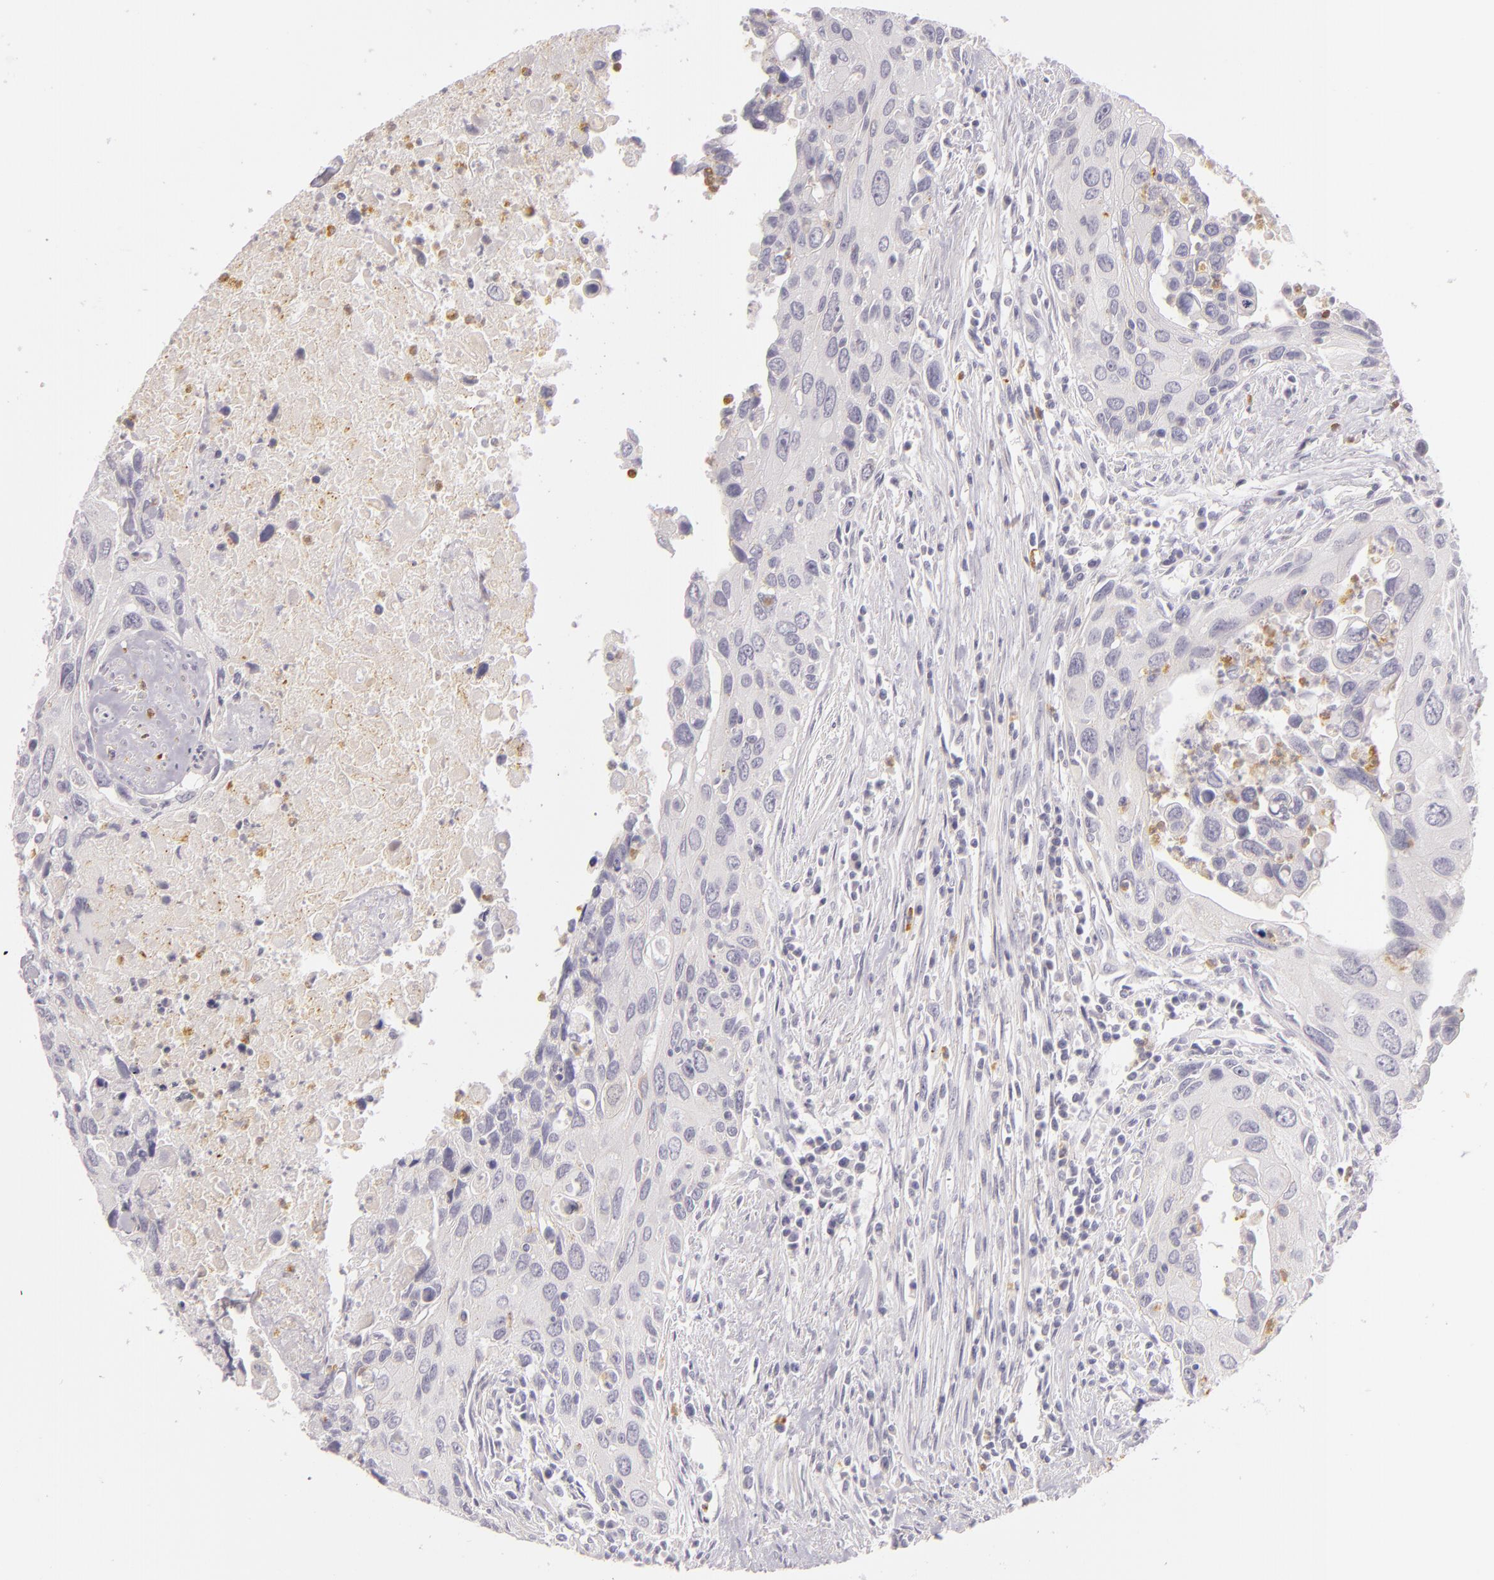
{"staining": {"intensity": "negative", "quantity": "none", "location": "none"}, "tissue": "urothelial cancer", "cell_type": "Tumor cells", "image_type": "cancer", "snomed": [{"axis": "morphology", "description": "Urothelial carcinoma, High grade"}, {"axis": "topography", "description": "Urinary bladder"}], "caption": "Immunohistochemistry (IHC) of human urothelial cancer demonstrates no positivity in tumor cells.", "gene": "FAM181A", "patient": {"sex": "male", "age": 71}}